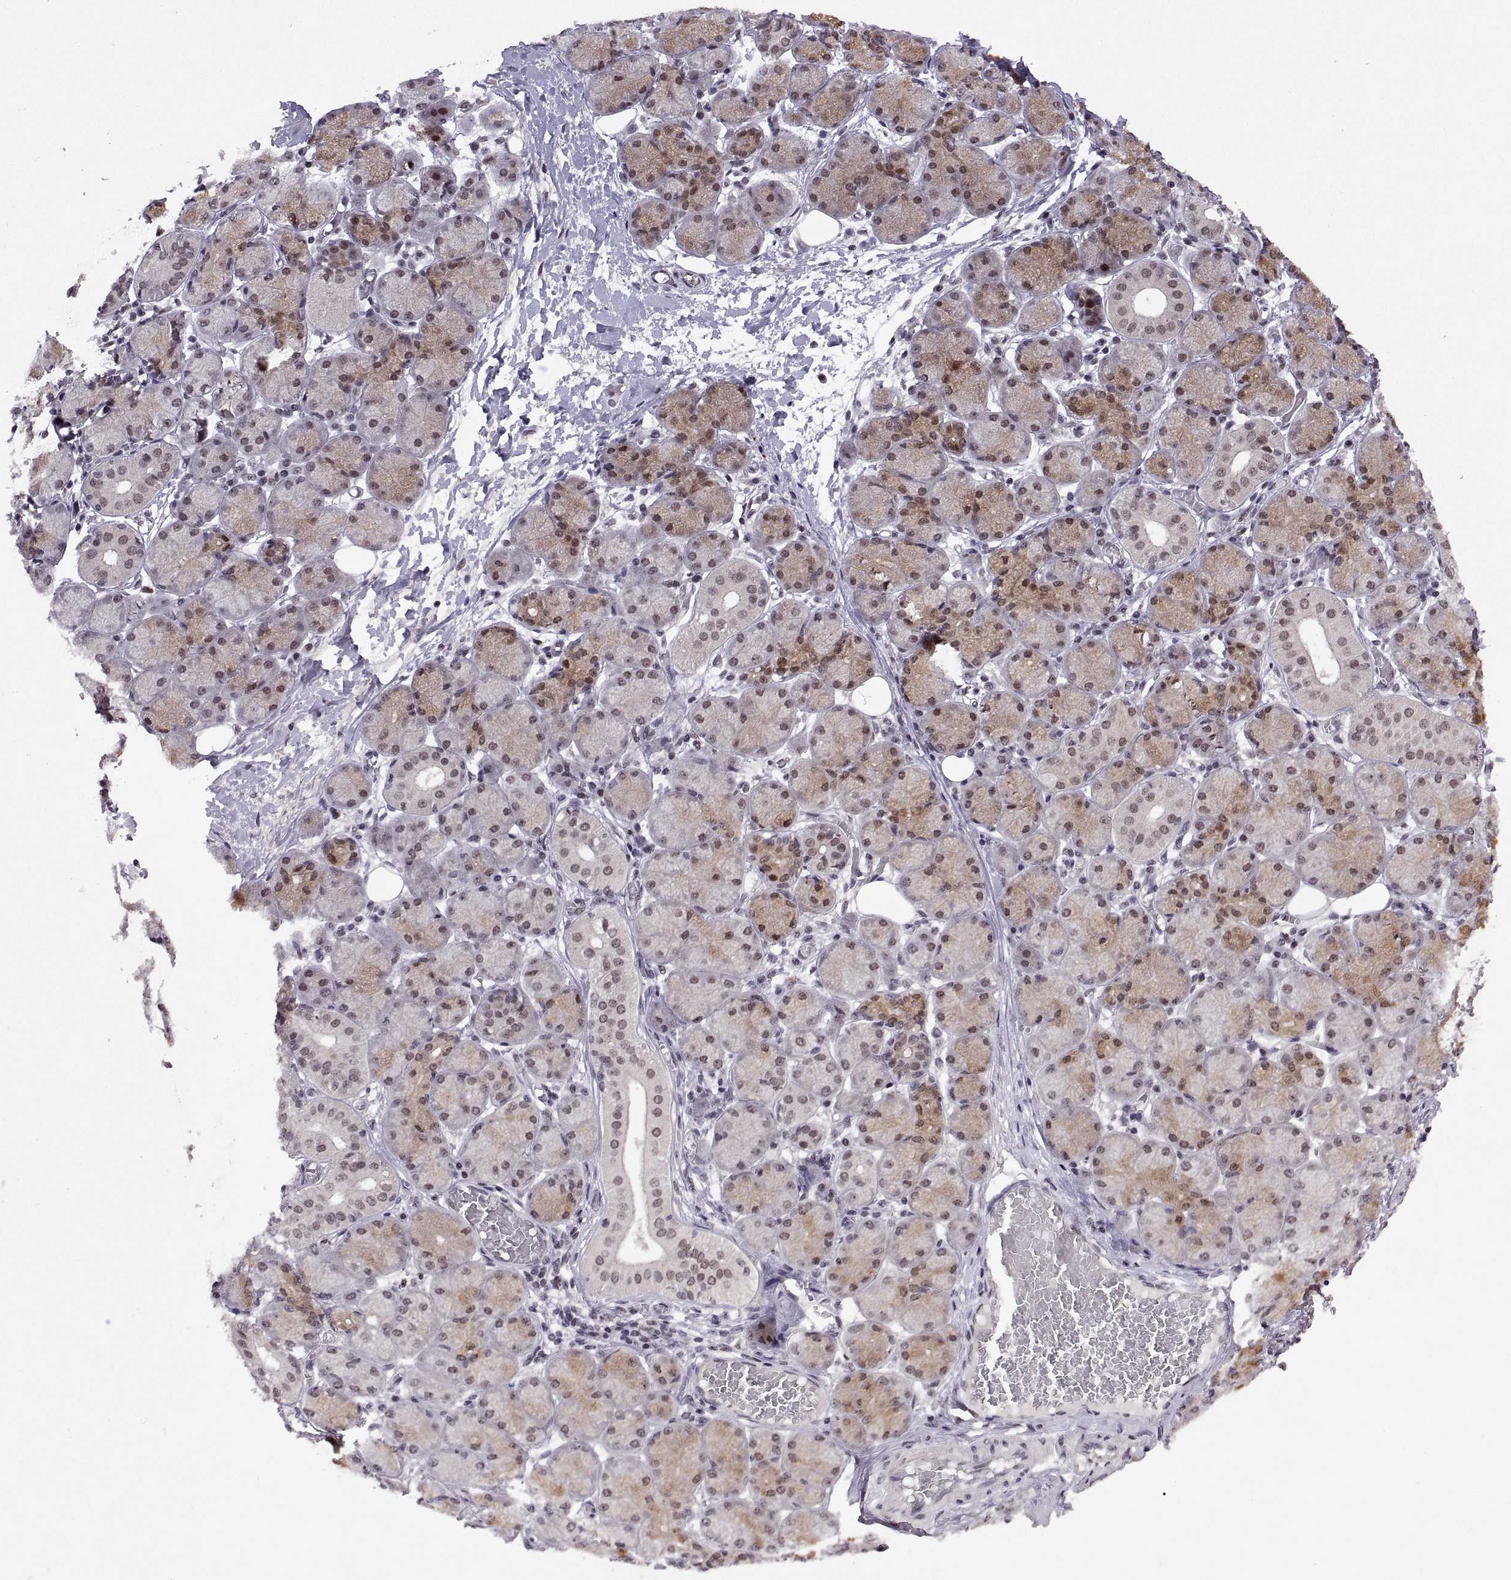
{"staining": {"intensity": "strong", "quantity": ">75%", "location": "nuclear"}, "tissue": "salivary gland", "cell_type": "Glandular cells", "image_type": "normal", "snomed": [{"axis": "morphology", "description": "Normal tissue, NOS"}, {"axis": "topography", "description": "Salivary gland"}, {"axis": "topography", "description": "Peripheral nerve tissue"}], "caption": "IHC (DAB) staining of normal salivary gland exhibits strong nuclear protein expression in approximately >75% of glandular cells.", "gene": "MT1E", "patient": {"sex": "female", "age": 24}}